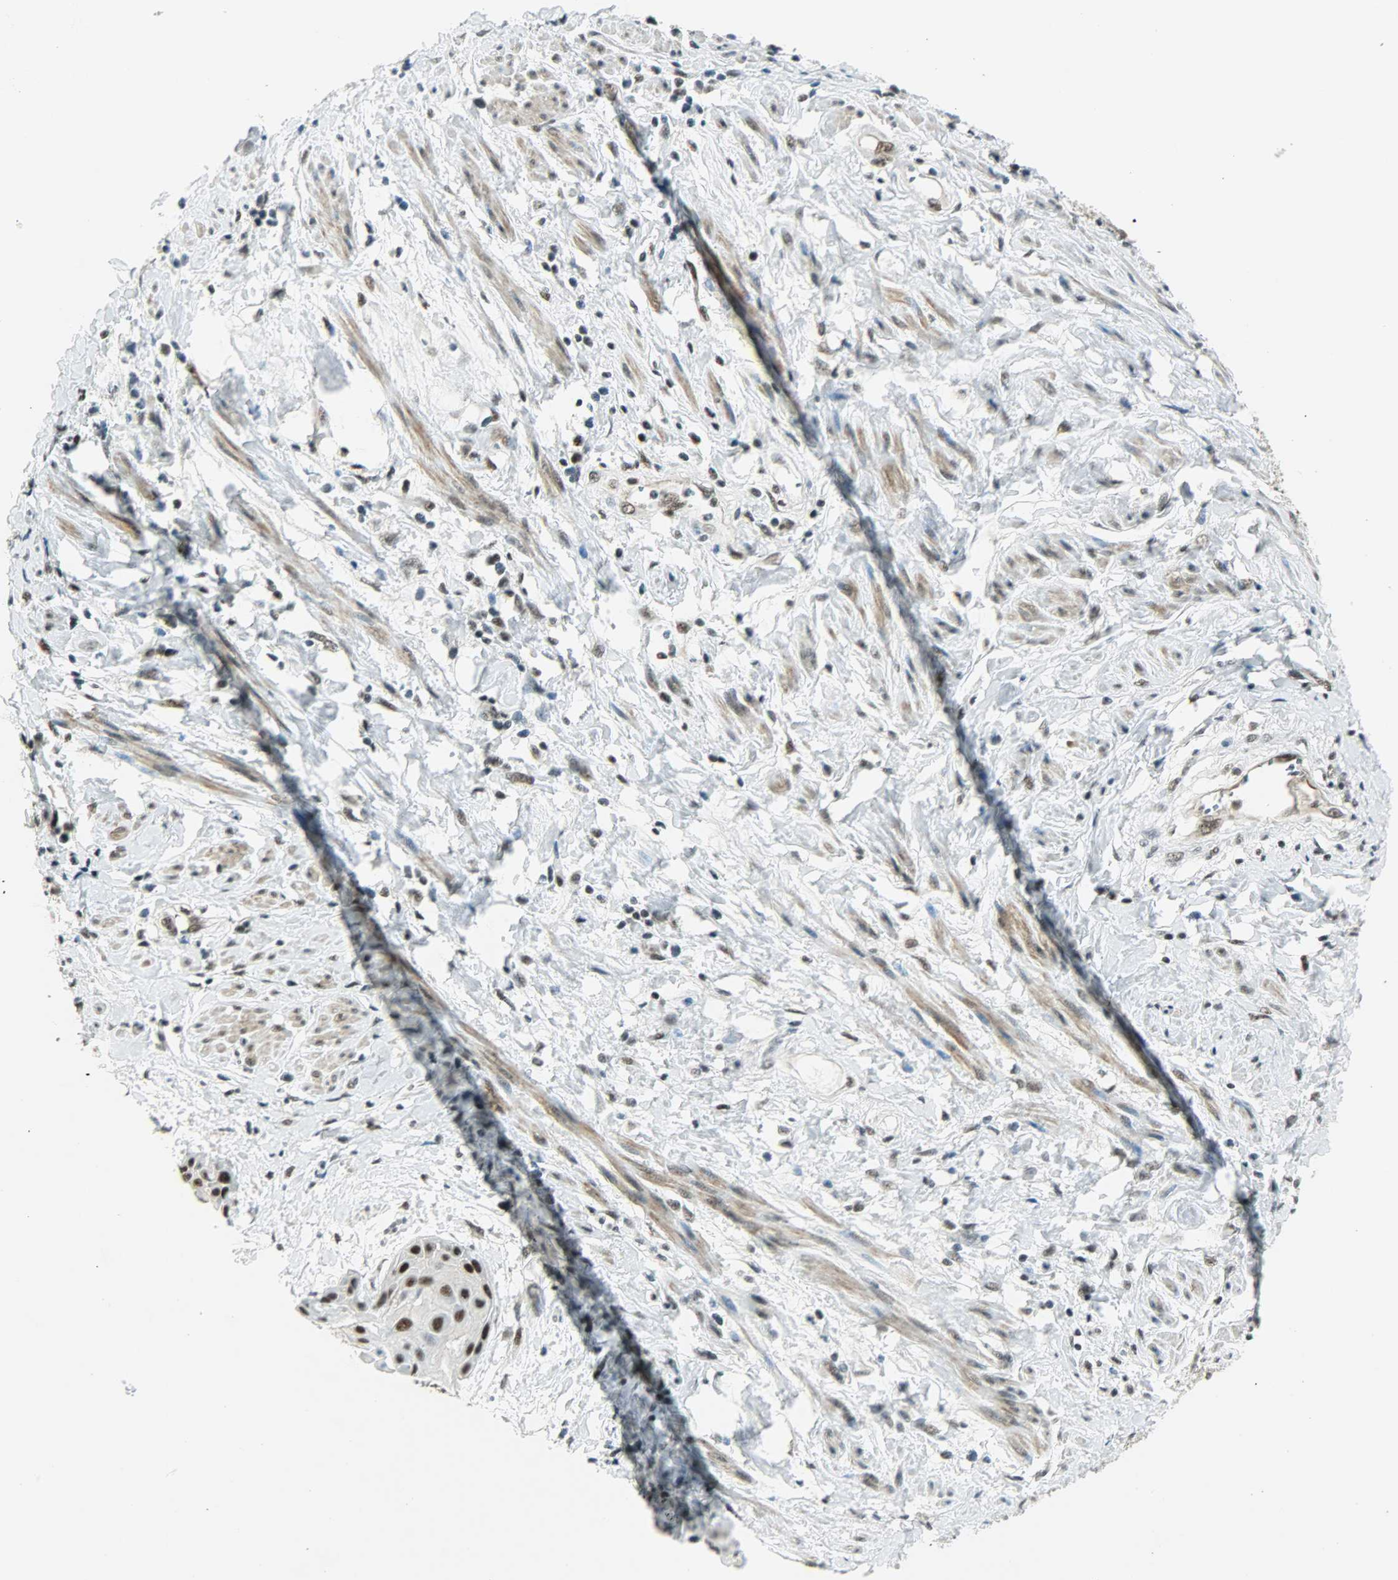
{"staining": {"intensity": "strong", "quantity": ">75%", "location": "nuclear"}, "tissue": "cervical cancer", "cell_type": "Tumor cells", "image_type": "cancer", "snomed": [{"axis": "morphology", "description": "Squamous cell carcinoma, NOS"}, {"axis": "topography", "description": "Cervix"}], "caption": "Immunohistochemical staining of human cervical cancer (squamous cell carcinoma) demonstrates high levels of strong nuclear expression in approximately >75% of tumor cells.", "gene": "SUGP1", "patient": {"sex": "female", "age": 57}}